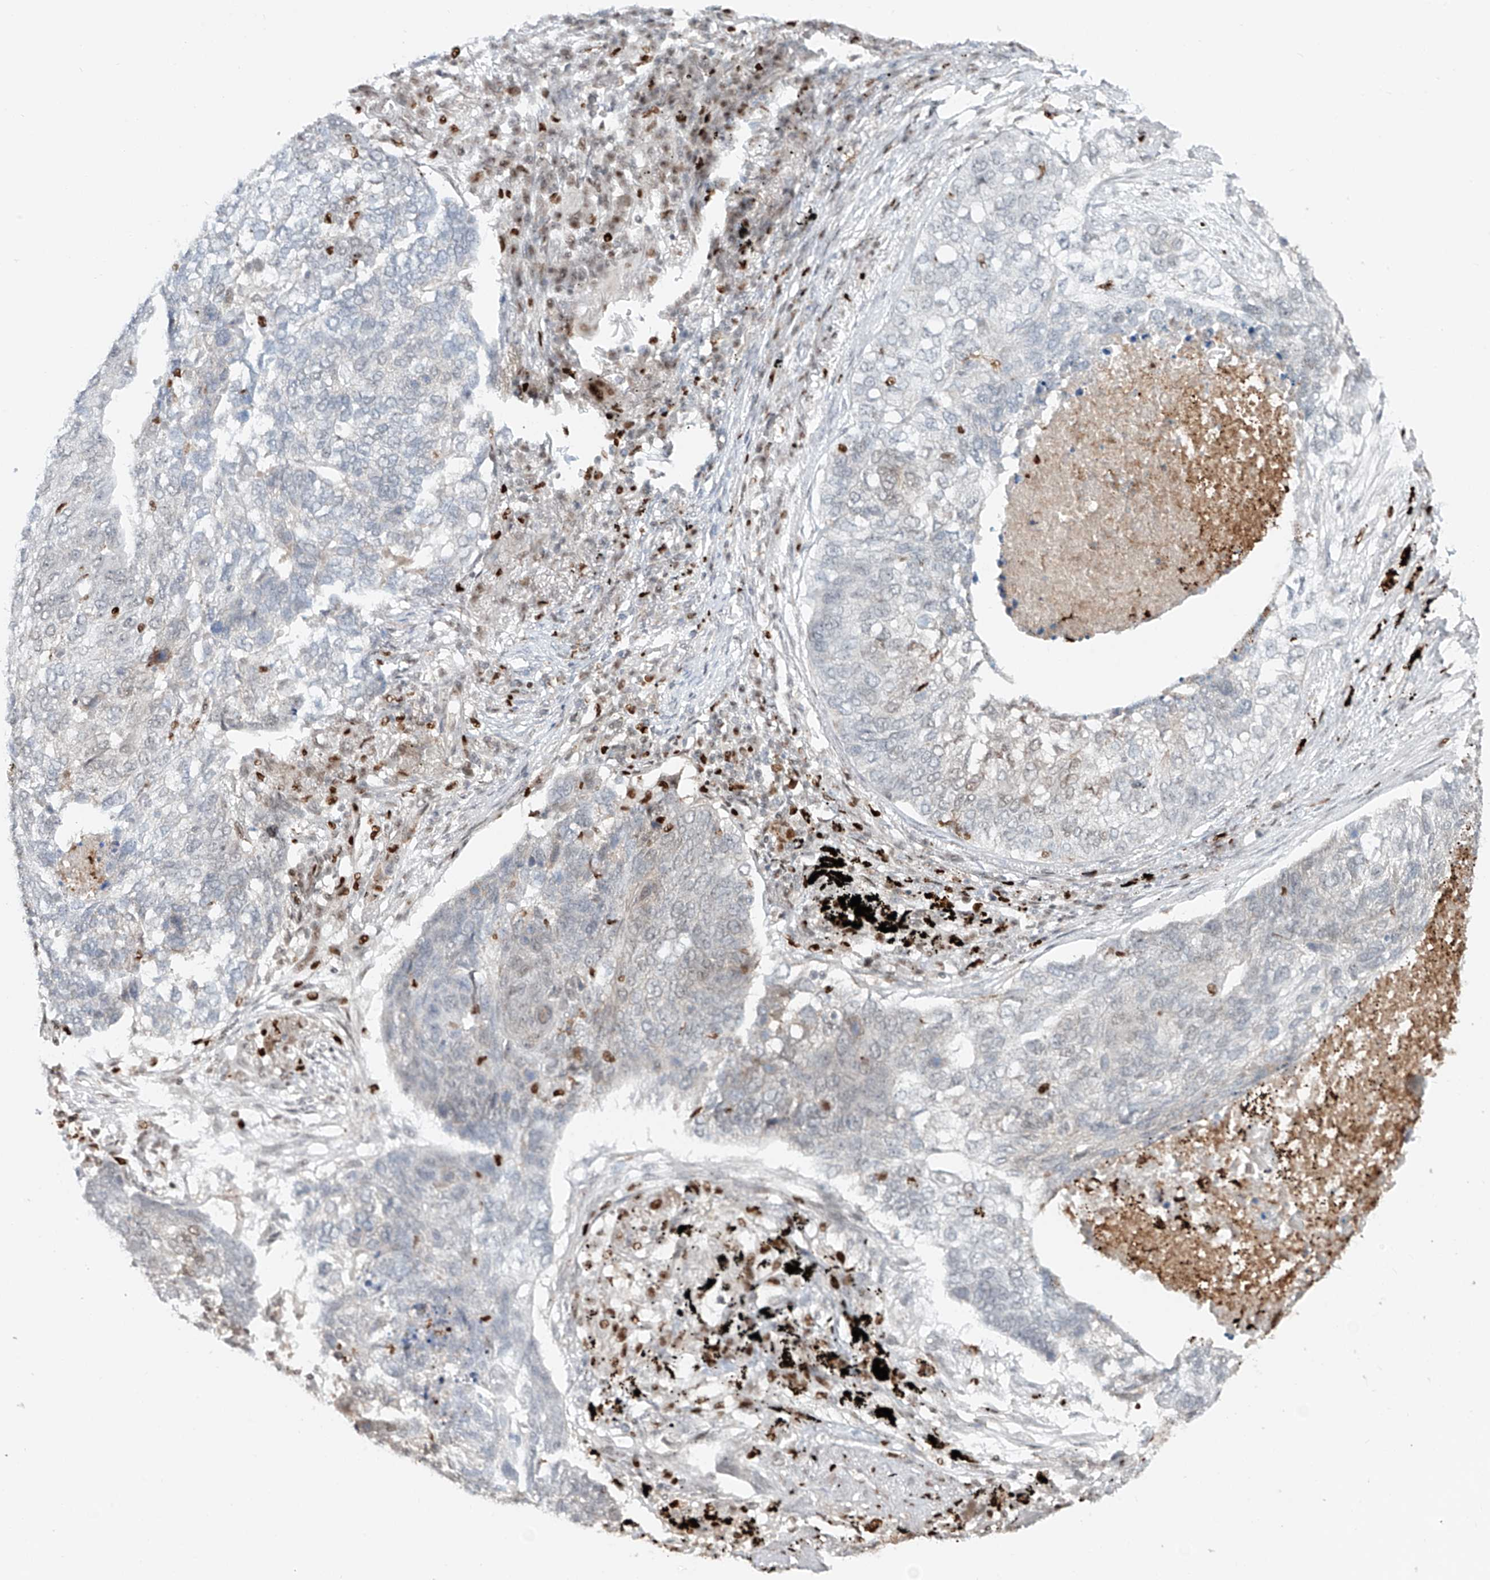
{"staining": {"intensity": "negative", "quantity": "none", "location": "none"}, "tissue": "lung cancer", "cell_type": "Tumor cells", "image_type": "cancer", "snomed": [{"axis": "morphology", "description": "Squamous cell carcinoma, NOS"}, {"axis": "topography", "description": "Lung"}], "caption": "The histopathology image displays no staining of tumor cells in lung cancer (squamous cell carcinoma).", "gene": "DZIP1L", "patient": {"sex": "female", "age": 63}}